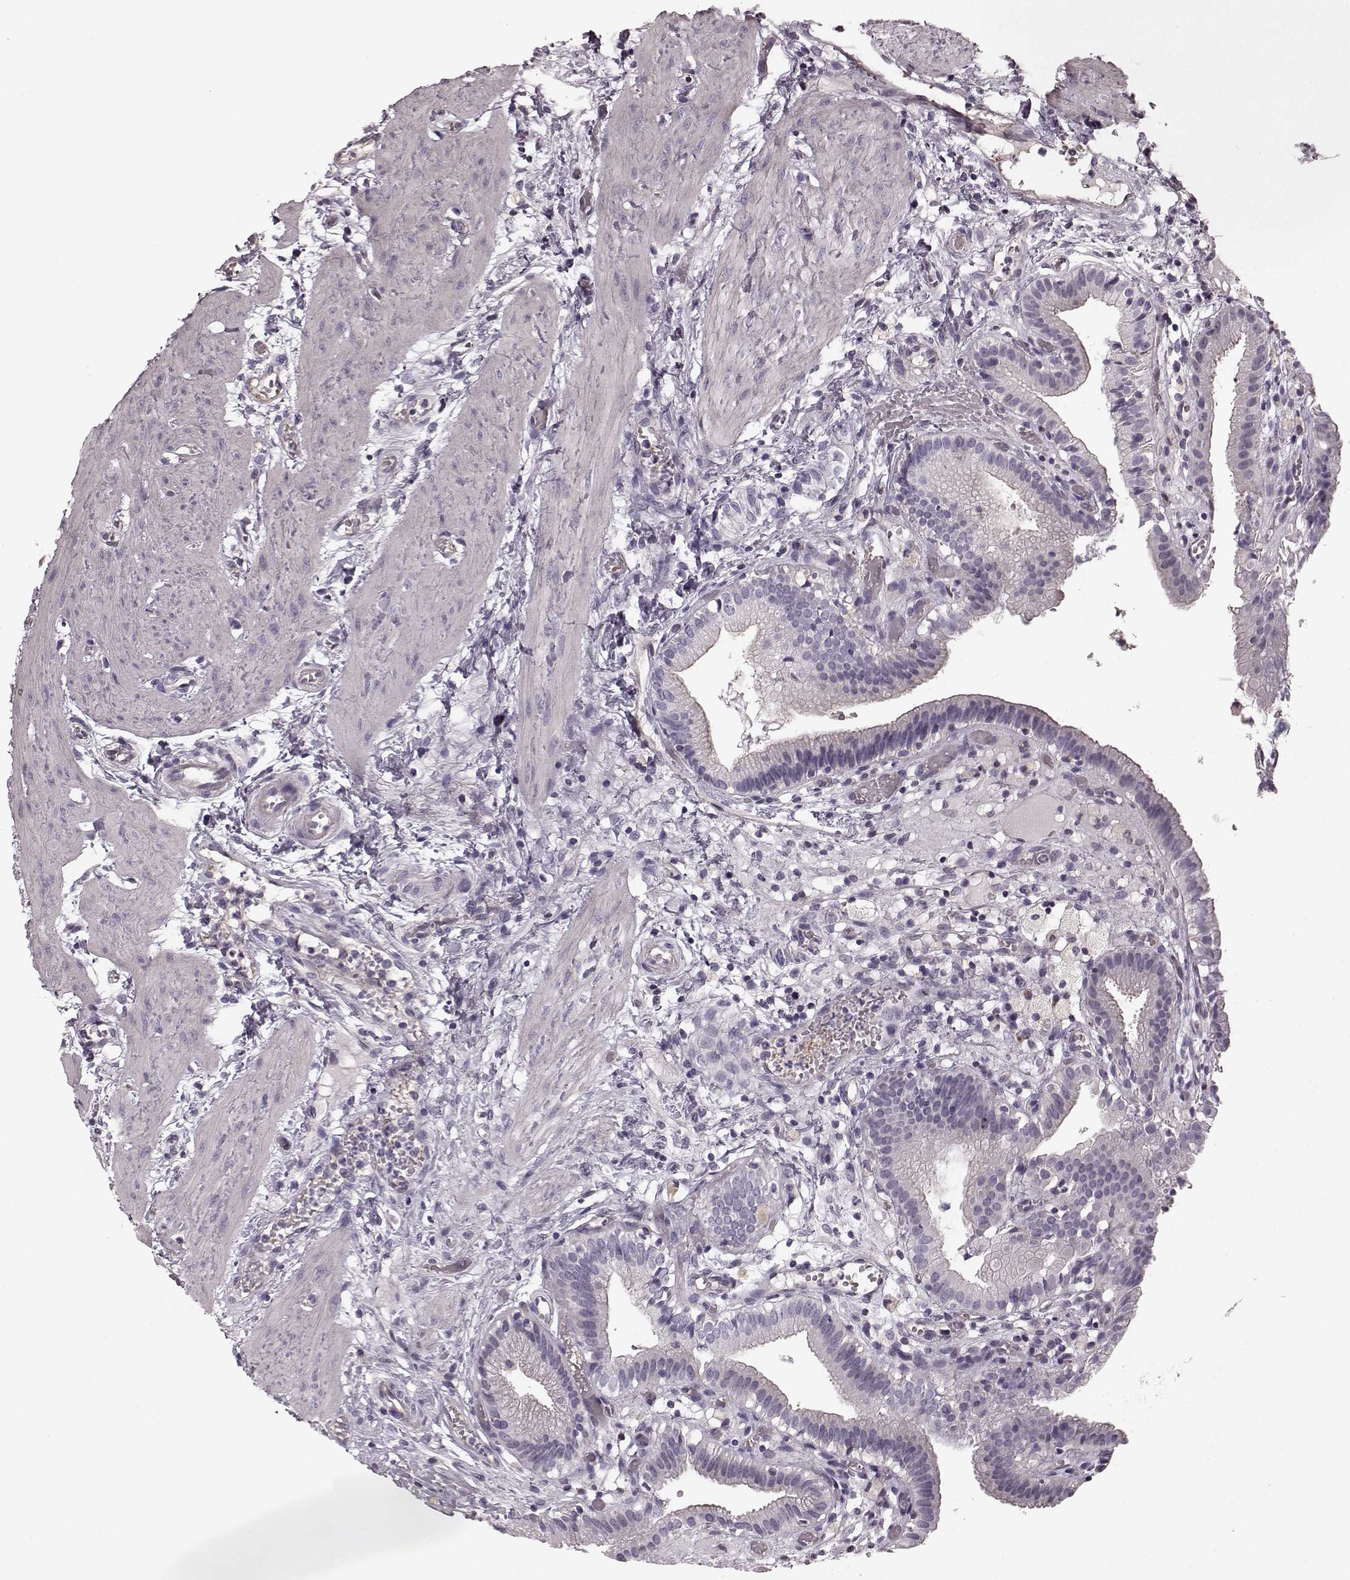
{"staining": {"intensity": "negative", "quantity": "none", "location": "none"}, "tissue": "gallbladder", "cell_type": "Glandular cells", "image_type": "normal", "snomed": [{"axis": "morphology", "description": "Normal tissue, NOS"}, {"axis": "topography", "description": "Gallbladder"}], "caption": "Immunohistochemical staining of unremarkable human gallbladder reveals no significant positivity in glandular cells. (DAB (3,3'-diaminobenzidine) immunohistochemistry with hematoxylin counter stain).", "gene": "PDCD1", "patient": {"sex": "female", "age": 24}}